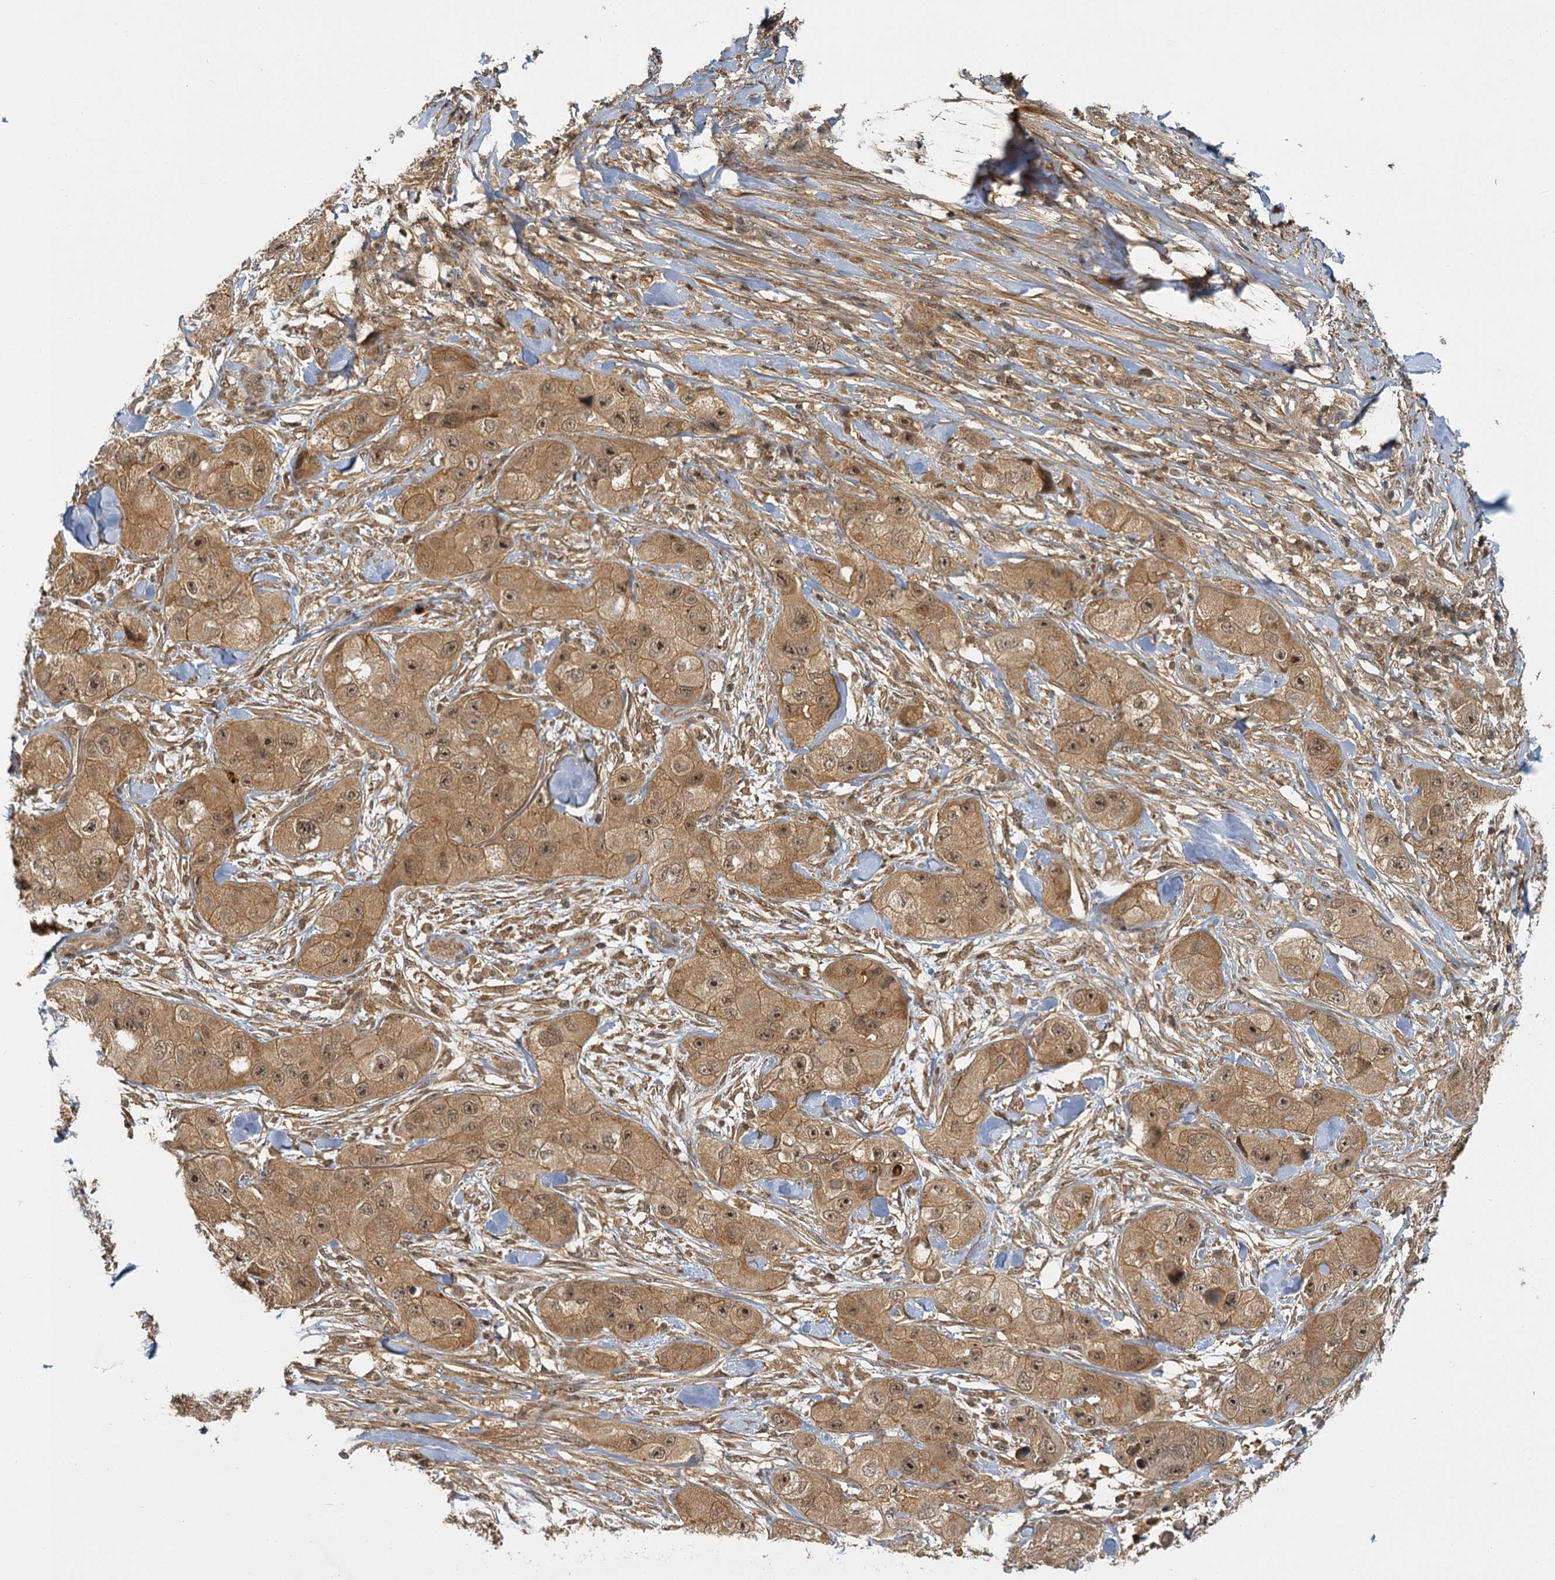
{"staining": {"intensity": "moderate", "quantity": ">75%", "location": "cytoplasmic/membranous,nuclear"}, "tissue": "skin cancer", "cell_type": "Tumor cells", "image_type": "cancer", "snomed": [{"axis": "morphology", "description": "Squamous cell carcinoma, NOS"}, {"axis": "topography", "description": "Skin"}, {"axis": "topography", "description": "Subcutis"}], "caption": "DAB immunohistochemical staining of human skin cancer (squamous cell carcinoma) shows moderate cytoplasmic/membranous and nuclear protein positivity in about >75% of tumor cells.", "gene": "ZNF549", "patient": {"sex": "male", "age": 73}}